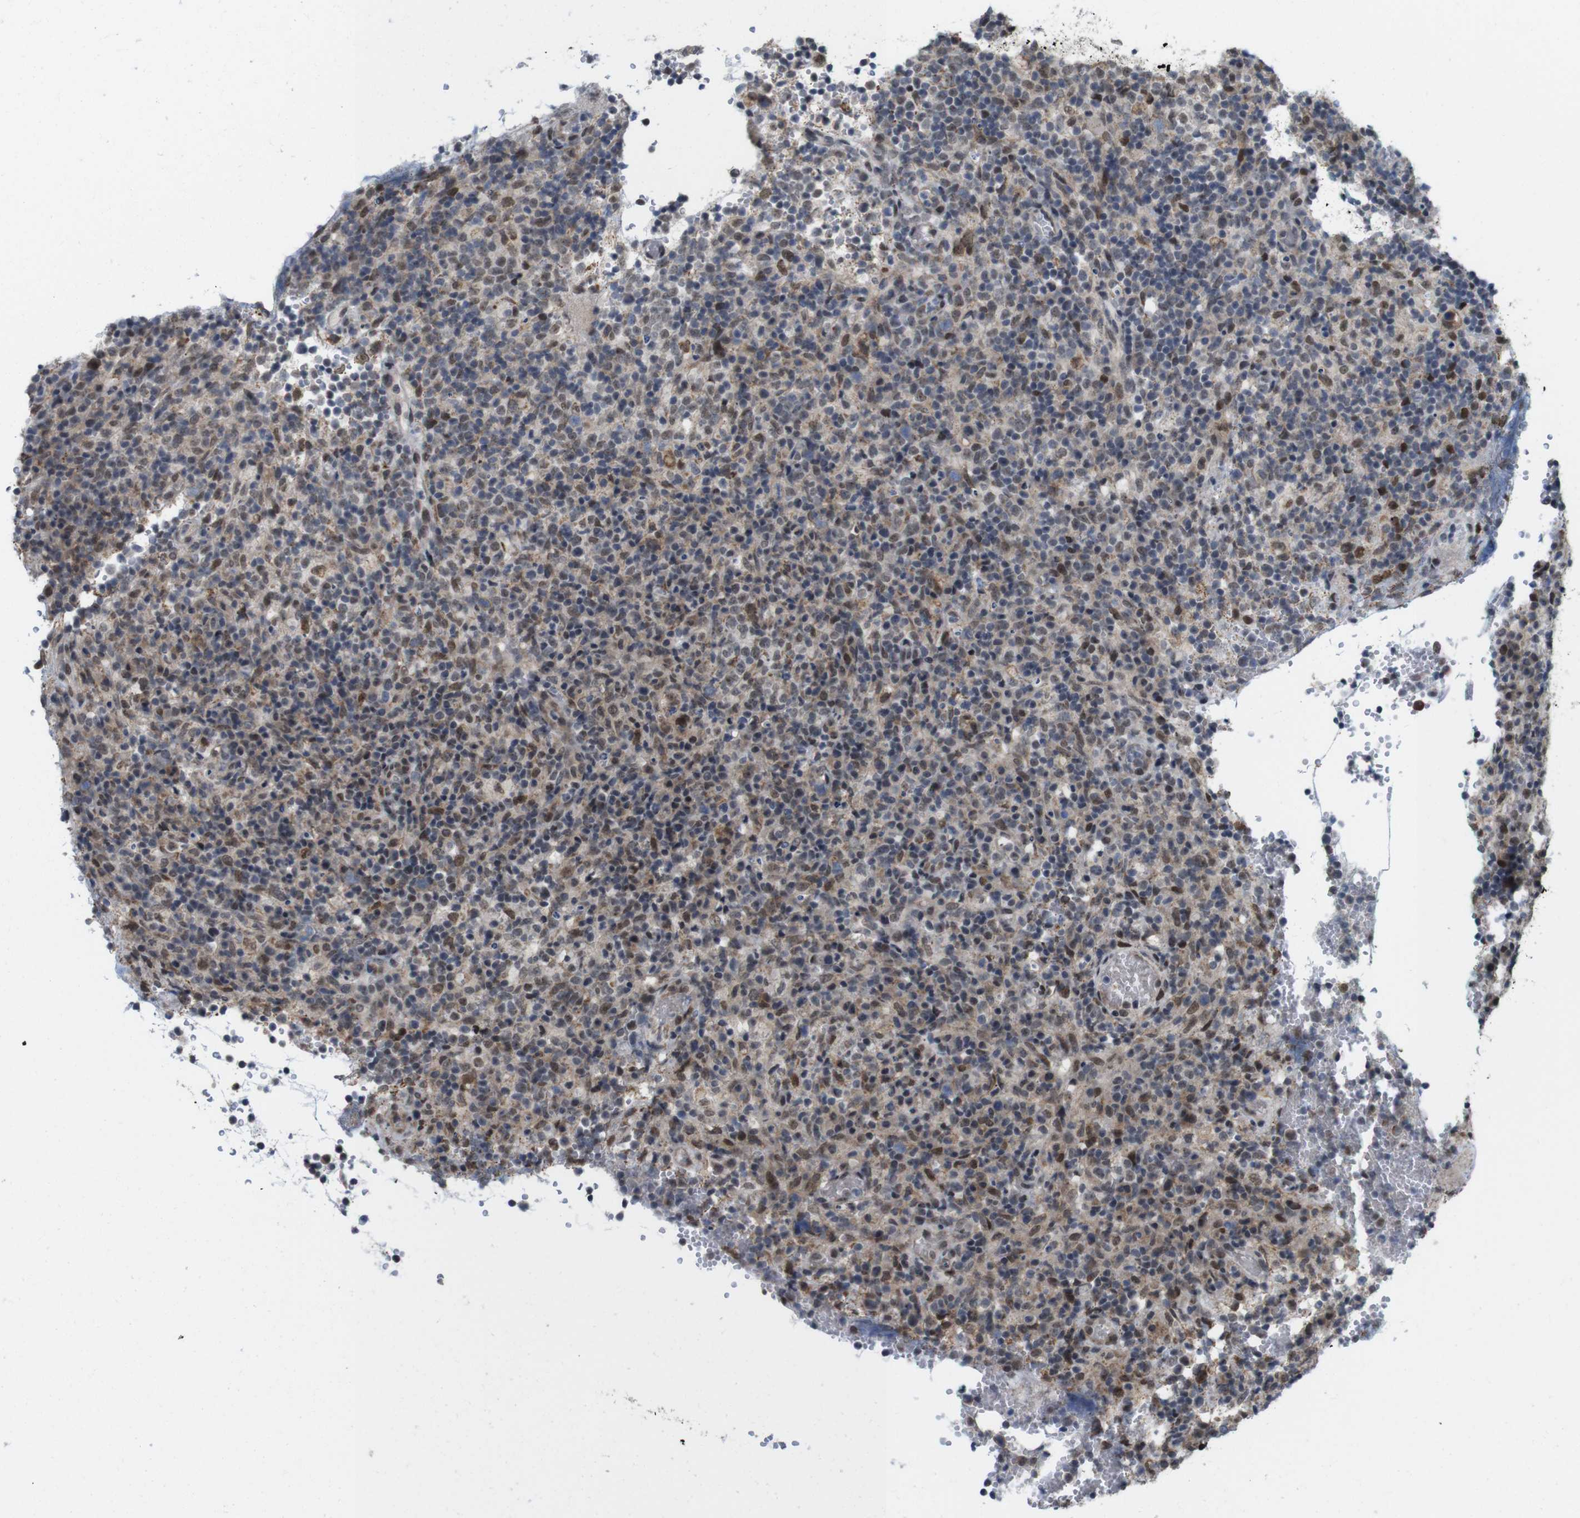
{"staining": {"intensity": "moderate", "quantity": "25%-75%", "location": "cytoplasmic/membranous,nuclear"}, "tissue": "lymphoma", "cell_type": "Tumor cells", "image_type": "cancer", "snomed": [{"axis": "morphology", "description": "Malignant lymphoma, non-Hodgkin's type, High grade"}, {"axis": "topography", "description": "Lymph node"}], "caption": "Protein staining of lymphoma tissue demonstrates moderate cytoplasmic/membranous and nuclear staining in approximately 25%-75% of tumor cells.", "gene": "PNMA8A", "patient": {"sex": "female", "age": 76}}